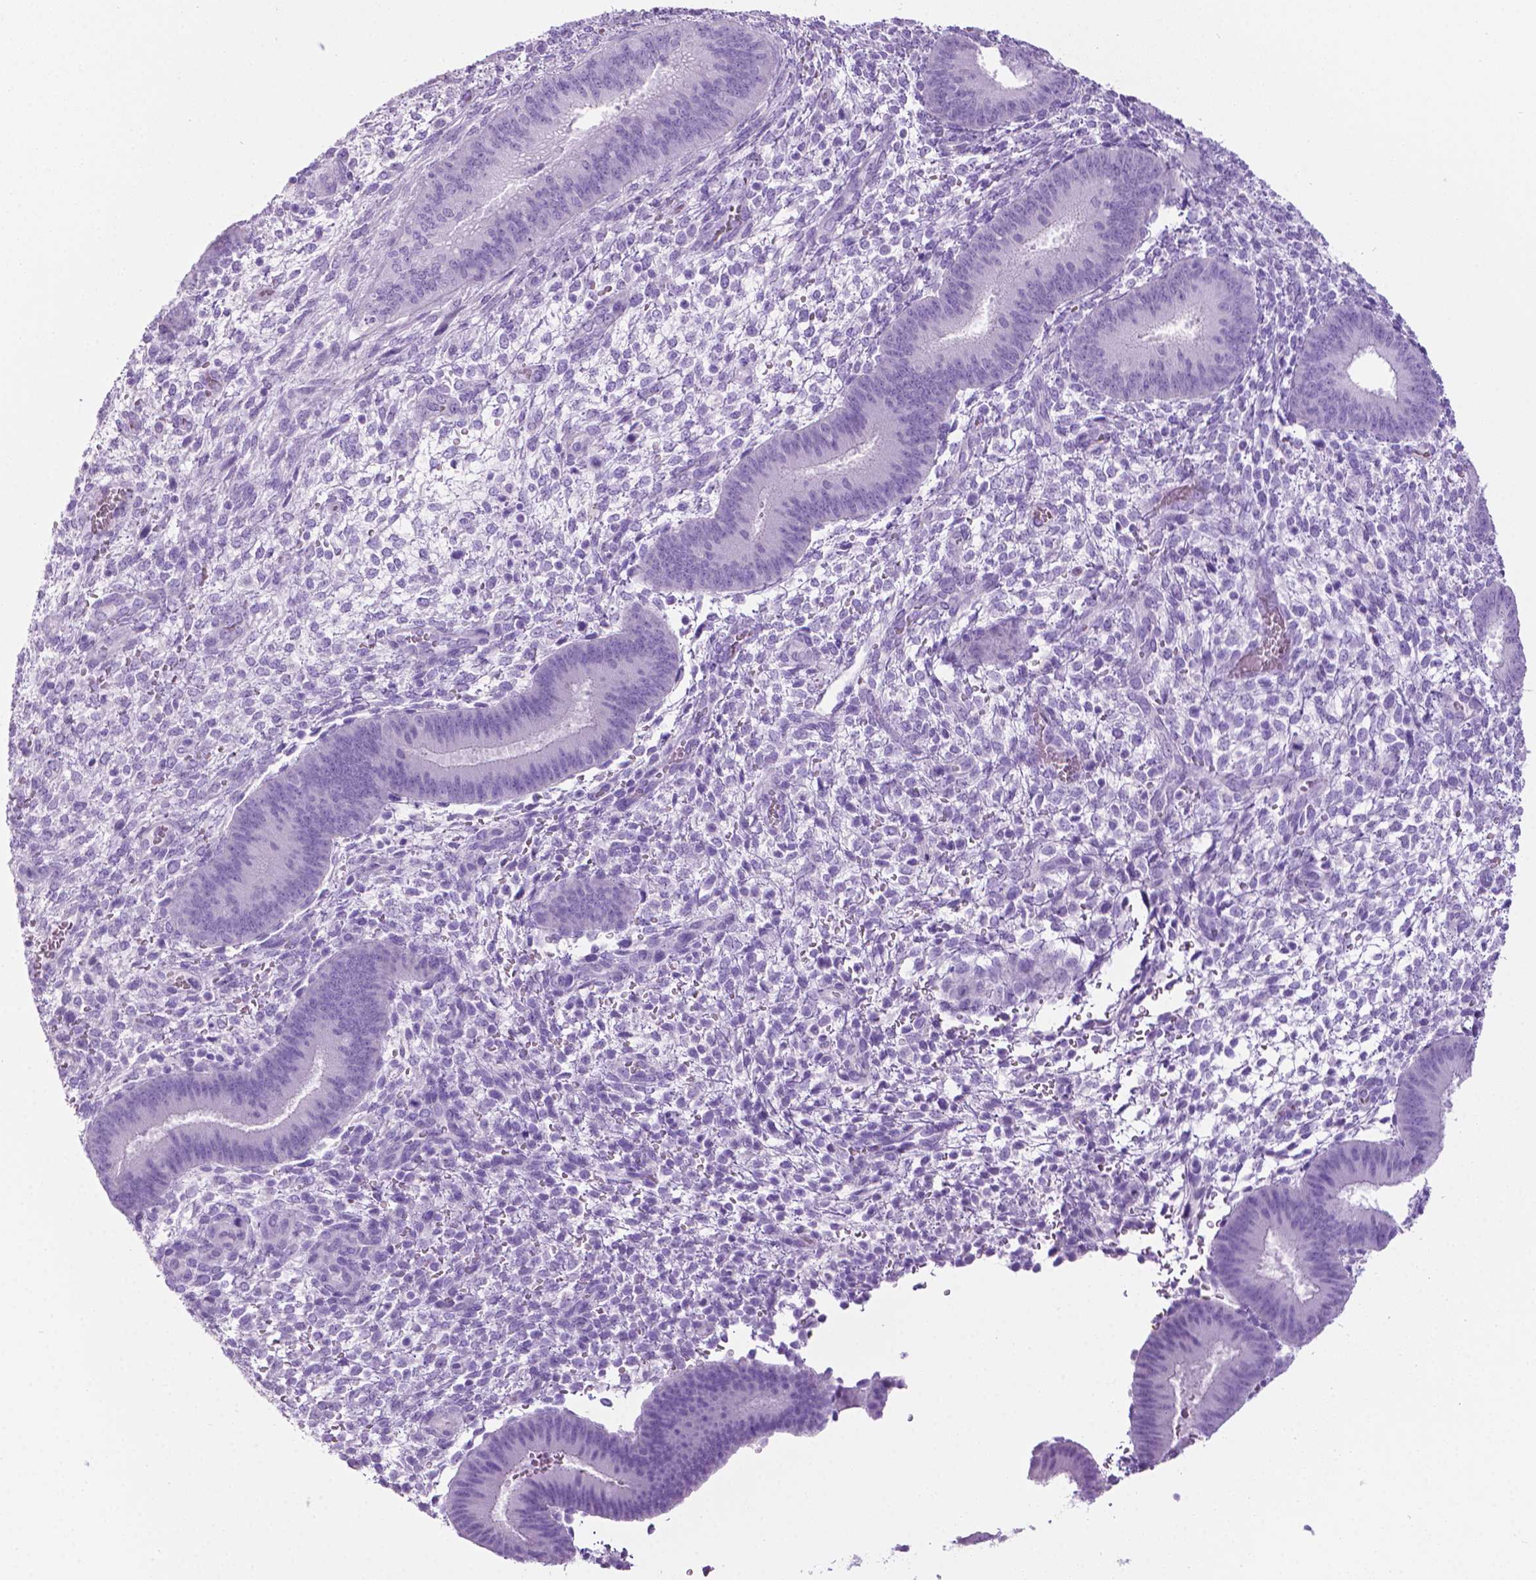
{"staining": {"intensity": "negative", "quantity": "none", "location": "none"}, "tissue": "endometrium", "cell_type": "Cells in endometrial stroma", "image_type": "normal", "snomed": [{"axis": "morphology", "description": "Normal tissue, NOS"}, {"axis": "topography", "description": "Endometrium"}], "caption": "Immunohistochemistry (IHC) histopathology image of unremarkable endometrium: human endometrium stained with DAB (3,3'-diaminobenzidine) reveals no significant protein staining in cells in endometrial stroma.", "gene": "LELP1", "patient": {"sex": "female", "age": 39}}